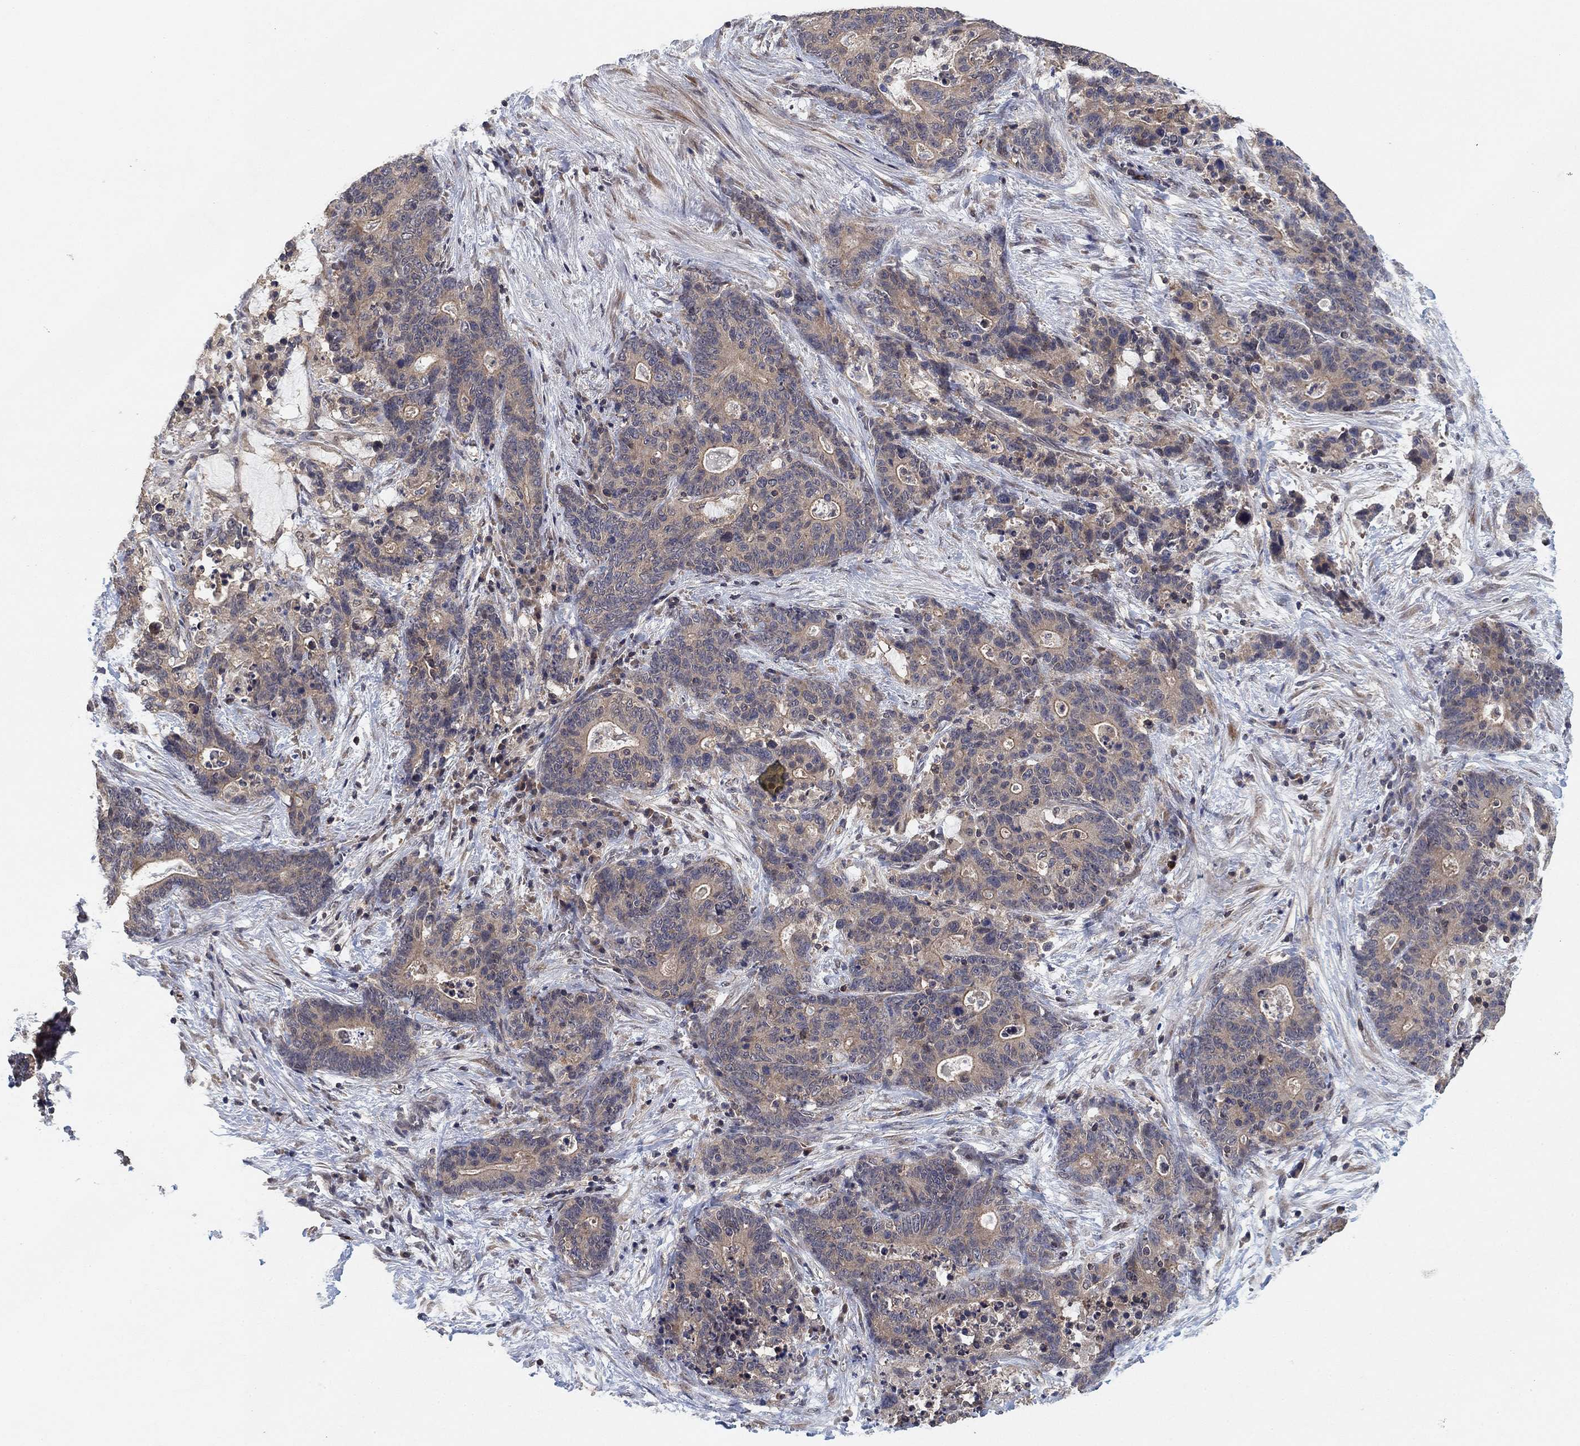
{"staining": {"intensity": "negative", "quantity": "none", "location": "none"}, "tissue": "stomach cancer", "cell_type": "Tumor cells", "image_type": "cancer", "snomed": [{"axis": "morphology", "description": "Normal tissue, NOS"}, {"axis": "morphology", "description": "Adenocarcinoma, NOS"}, {"axis": "topography", "description": "Stomach"}], "caption": "The immunohistochemistry (IHC) histopathology image has no significant staining in tumor cells of stomach cancer tissue. (Immunohistochemistry (ihc), brightfield microscopy, high magnification).", "gene": "CCDC43", "patient": {"sex": "female", "age": 64}}